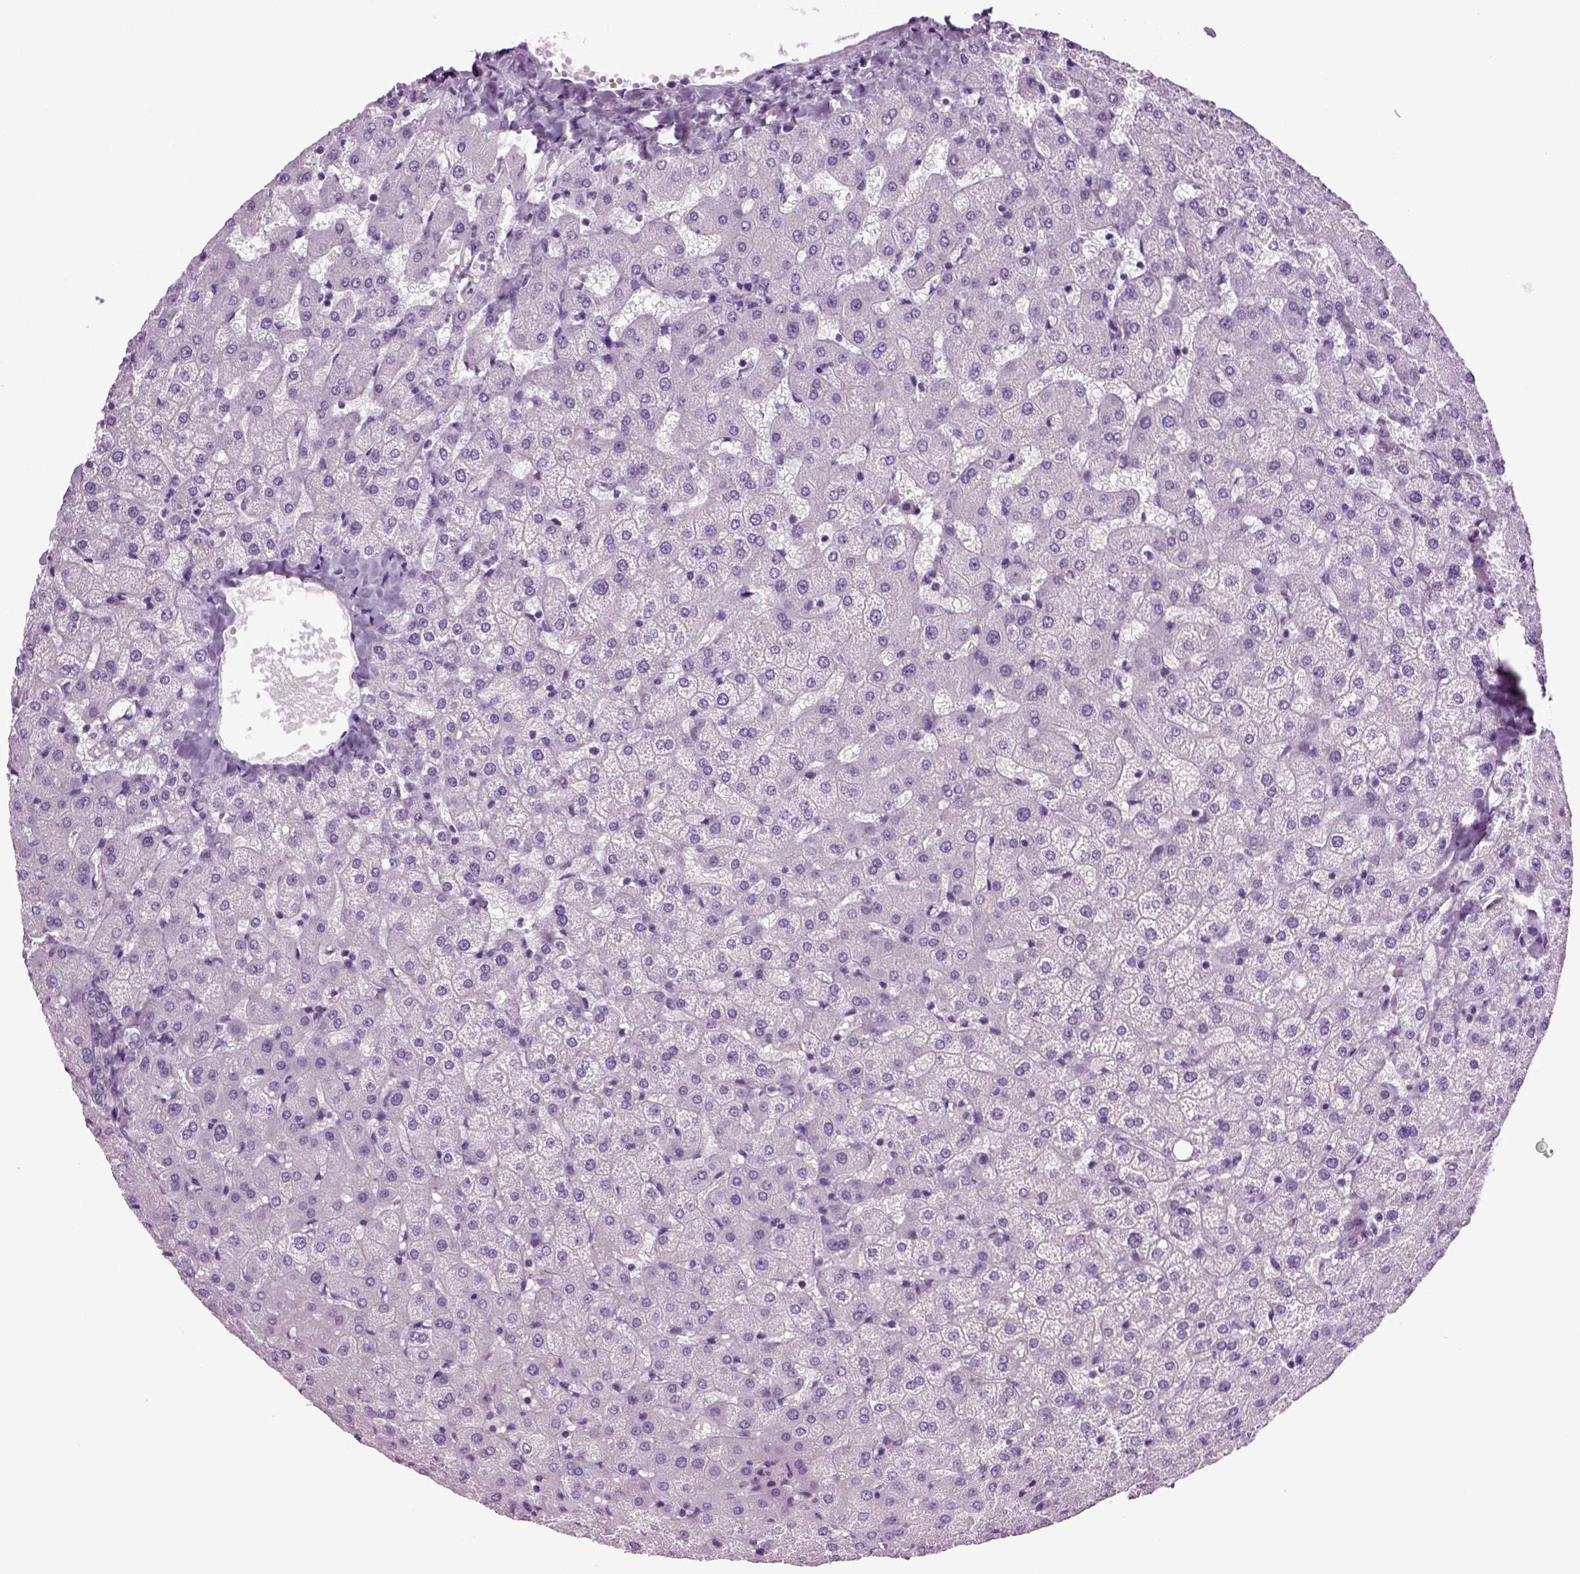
{"staining": {"intensity": "negative", "quantity": "none", "location": "none"}, "tissue": "liver", "cell_type": "Cholangiocytes", "image_type": "normal", "snomed": [{"axis": "morphology", "description": "Normal tissue, NOS"}, {"axis": "topography", "description": "Liver"}], "caption": "DAB (3,3'-diaminobenzidine) immunohistochemical staining of unremarkable liver reveals no significant expression in cholangiocytes. The staining is performed using DAB (3,3'-diaminobenzidine) brown chromogen with nuclei counter-stained in using hematoxylin.", "gene": "RFX3", "patient": {"sex": "female", "age": 50}}